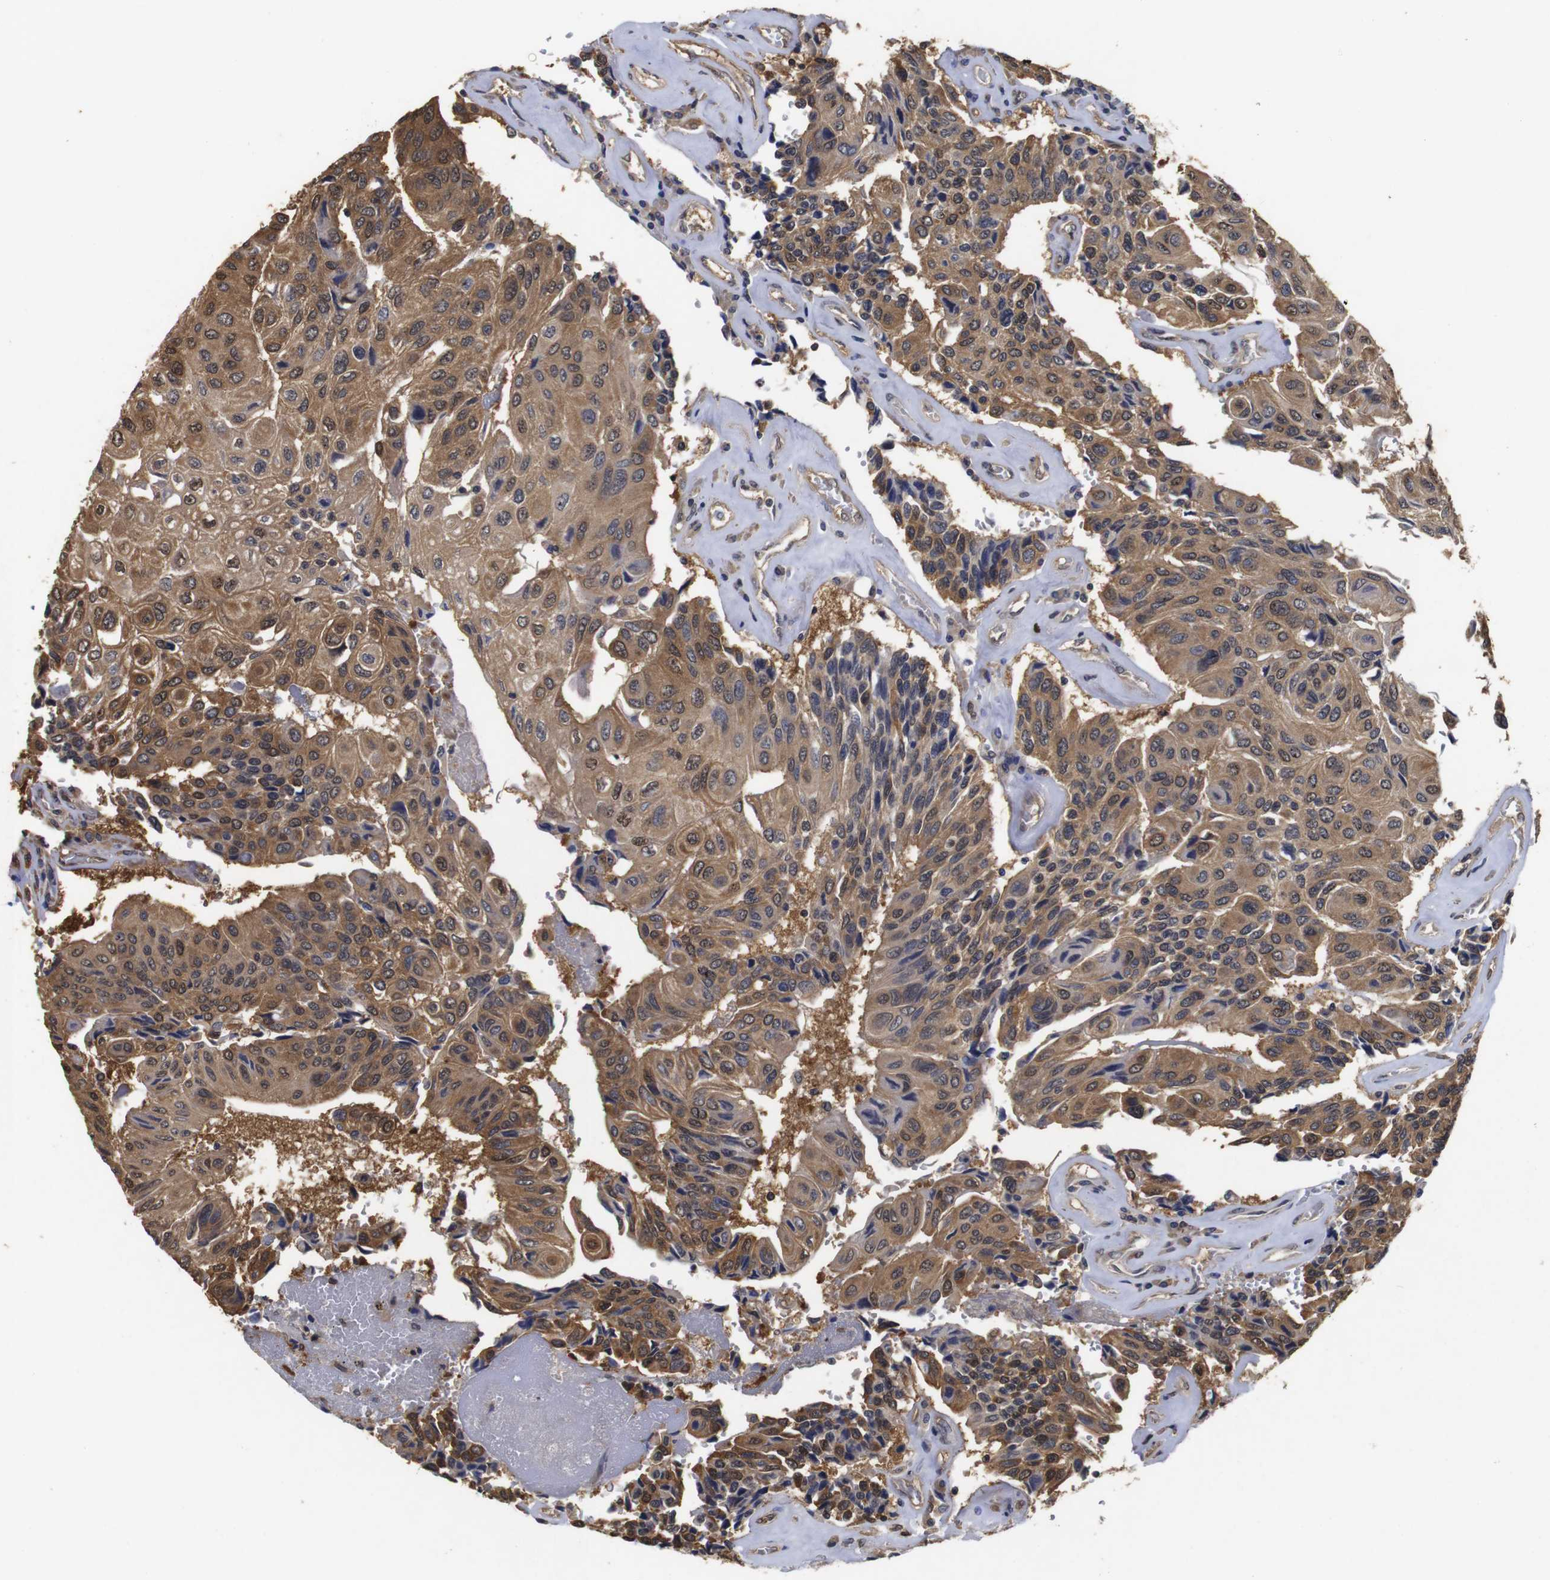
{"staining": {"intensity": "moderate", "quantity": ">75%", "location": "cytoplasmic/membranous,nuclear"}, "tissue": "urothelial cancer", "cell_type": "Tumor cells", "image_type": "cancer", "snomed": [{"axis": "morphology", "description": "Urothelial carcinoma, High grade"}, {"axis": "topography", "description": "Urinary bladder"}], "caption": "This is a photomicrograph of IHC staining of urothelial cancer, which shows moderate positivity in the cytoplasmic/membranous and nuclear of tumor cells.", "gene": "SUMO3", "patient": {"sex": "female", "age": 85}}